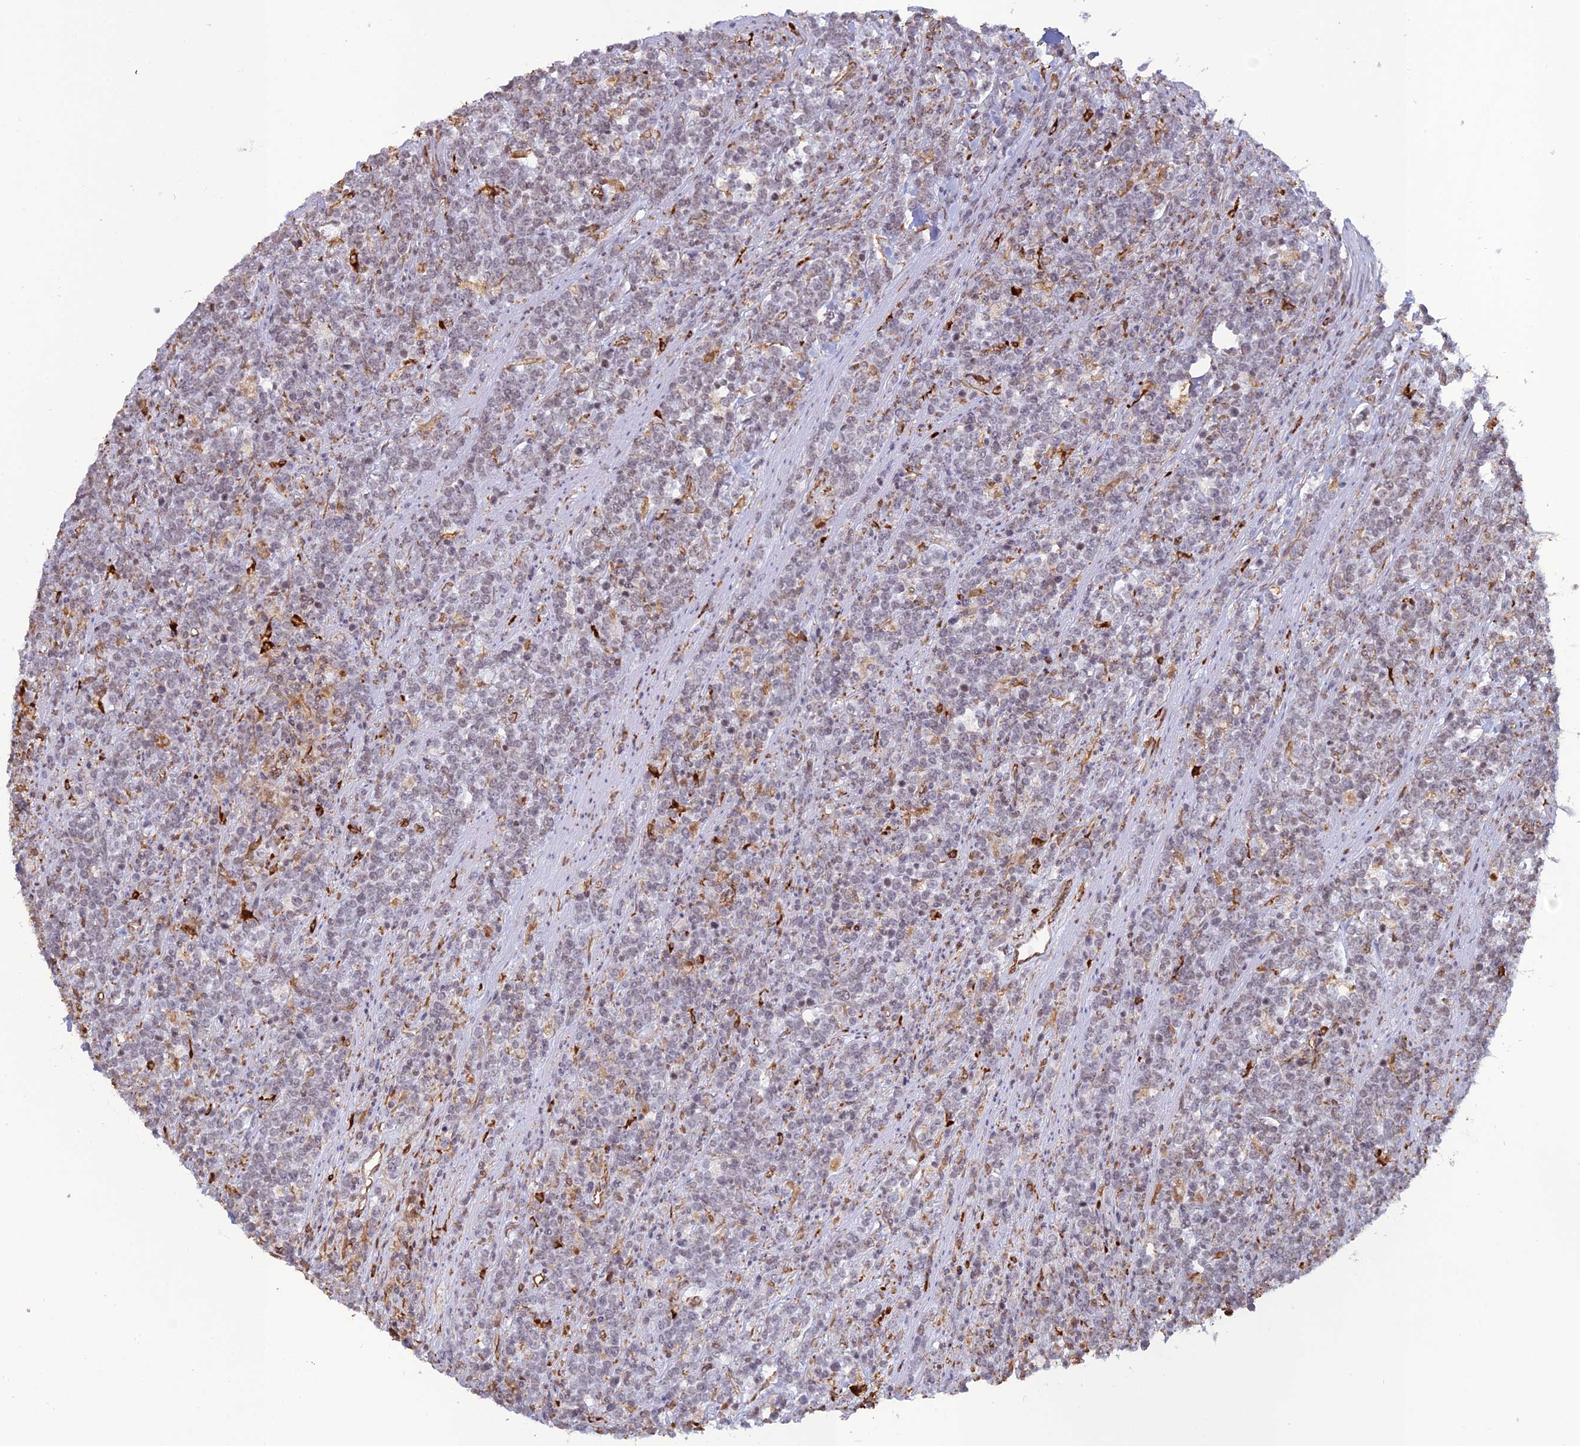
{"staining": {"intensity": "negative", "quantity": "none", "location": "none"}, "tissue": "lymphoma", "cell_type": "Tumor cells", "image_type": "cancer", "snomed": [{"axis": "morphology", "description": "Malignant lymphoma, non-Hodgkin's type, High grade"}, {"axis": "topography", "description": "Small intestine"}], "caption": "Lymphoma stained for a protein using immunohistochemistry shows no positivity tumor cells.", "gene": "APOBR", "patient": {"sex": "male", "age": 8}}